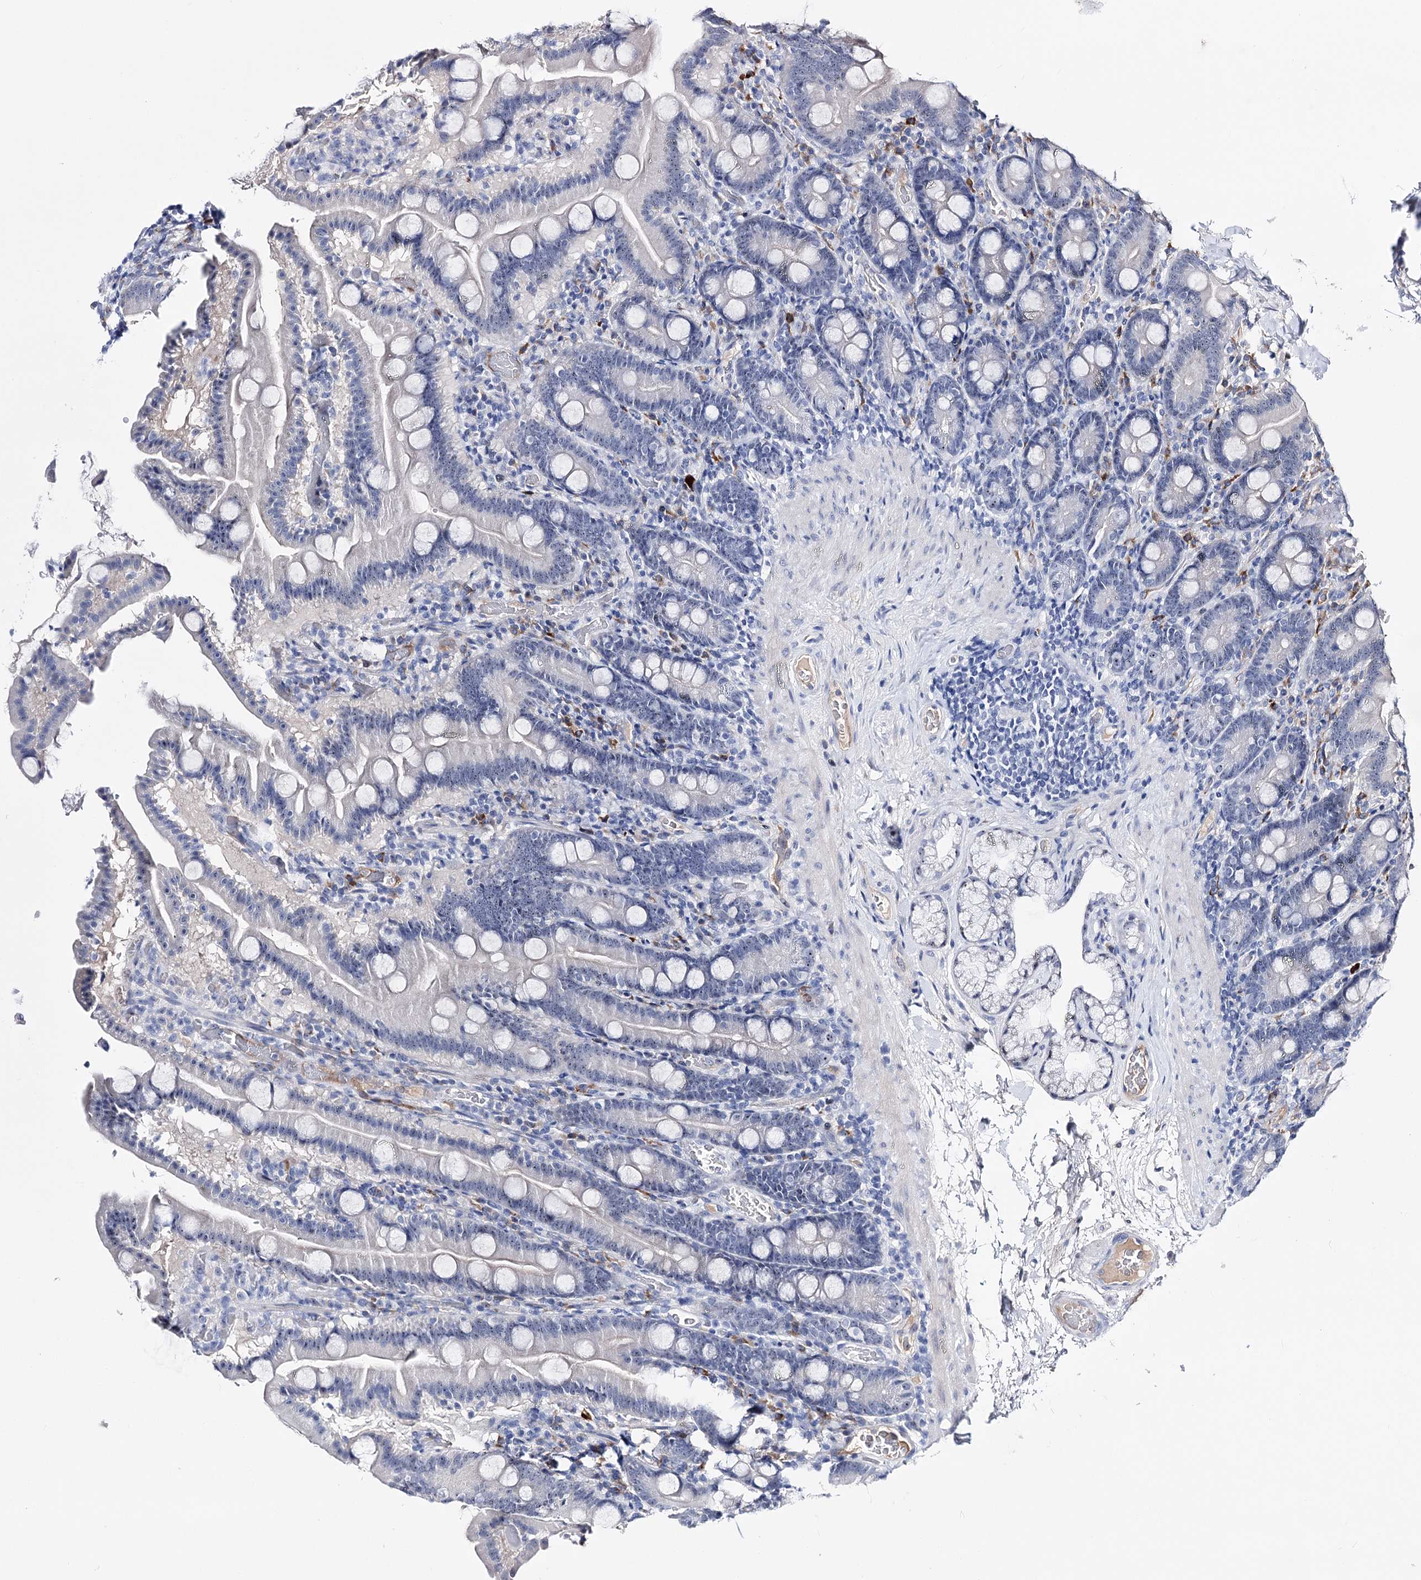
{"staining": {"intensity": "moderate", "quantity": "<25%", "location": "nuclear"}, "tissue": "duodenum", "cell_type": "Glandular cells", "image_type": "normal", "snomed": [{"axis": "morphology", "description": "Normal tissue, NOS"}, {"axis": "topography", "description": "Duodenum"}], "caption": "Moderate nuclear protein staining is identified in about <25% of glandular cells in duodenum. The staining was performed using DAB (3,3'-diaminobenzidine), with brown indicating positive protein expression. Nuclei are stained blue with hematoxylin.", "gene": "PCGF5", "patient": {"sex": "male", "age": 55}}